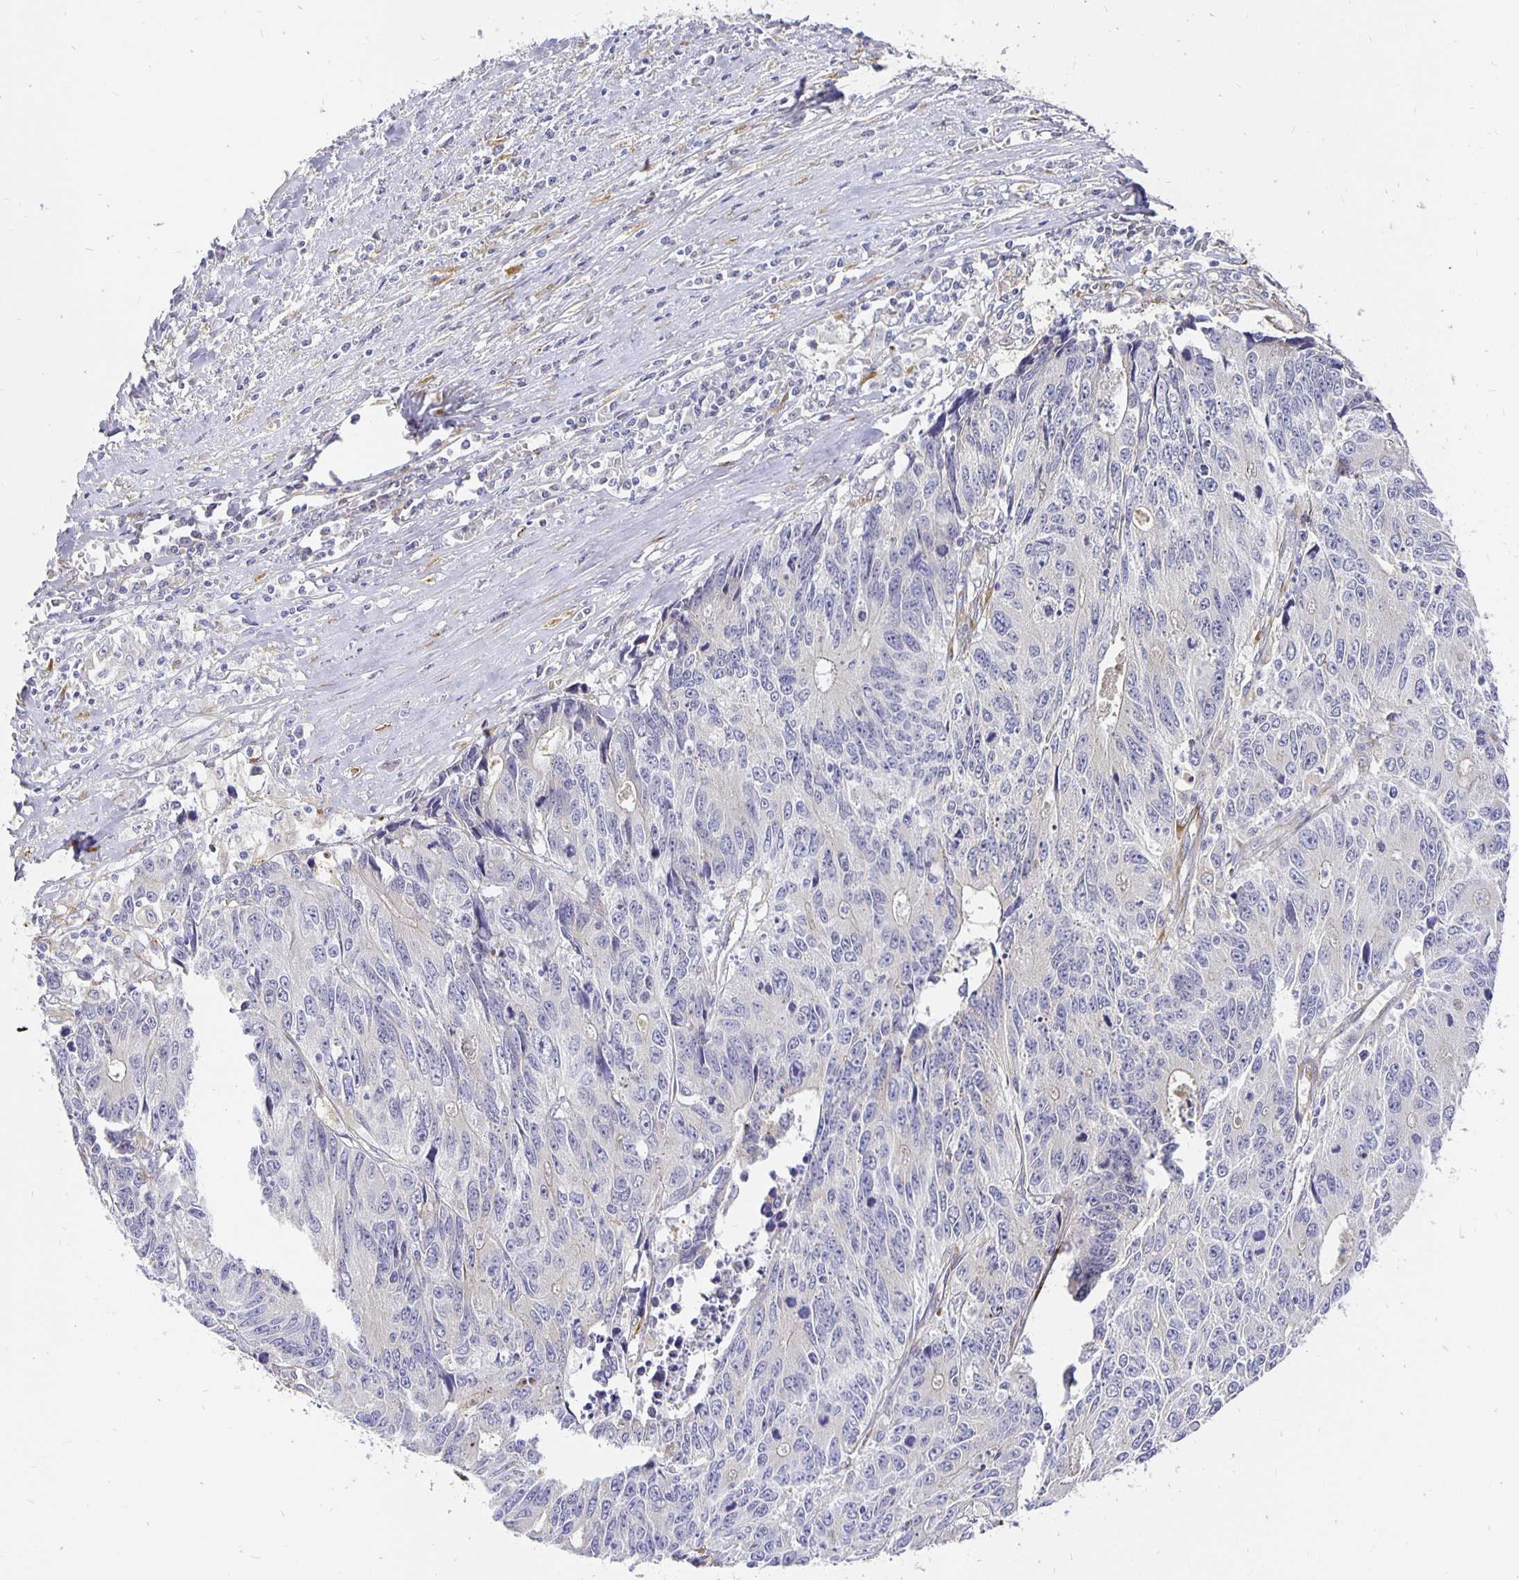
{"staining": {"intensity": "negative", "quantity": "none", "location": "none"}, "tissue": "liver cancer", "cell_type": "Tumor cells", "image_type": "cancer", "snomed": [{"axis": "morphology", "description": "Cholangiocarcinoma"}, {"axis": "topography", "description": "Liver"}], "caption": "This is a photomicrograph of IHC staining of liver cancer, which shows no staining in tumor cells. (DAB (3,3'-diaminobenzidine) immunohistochemistry, high magnification).", "gene": "PLOD1", "patient": {"sex": "male", "age": 65}}